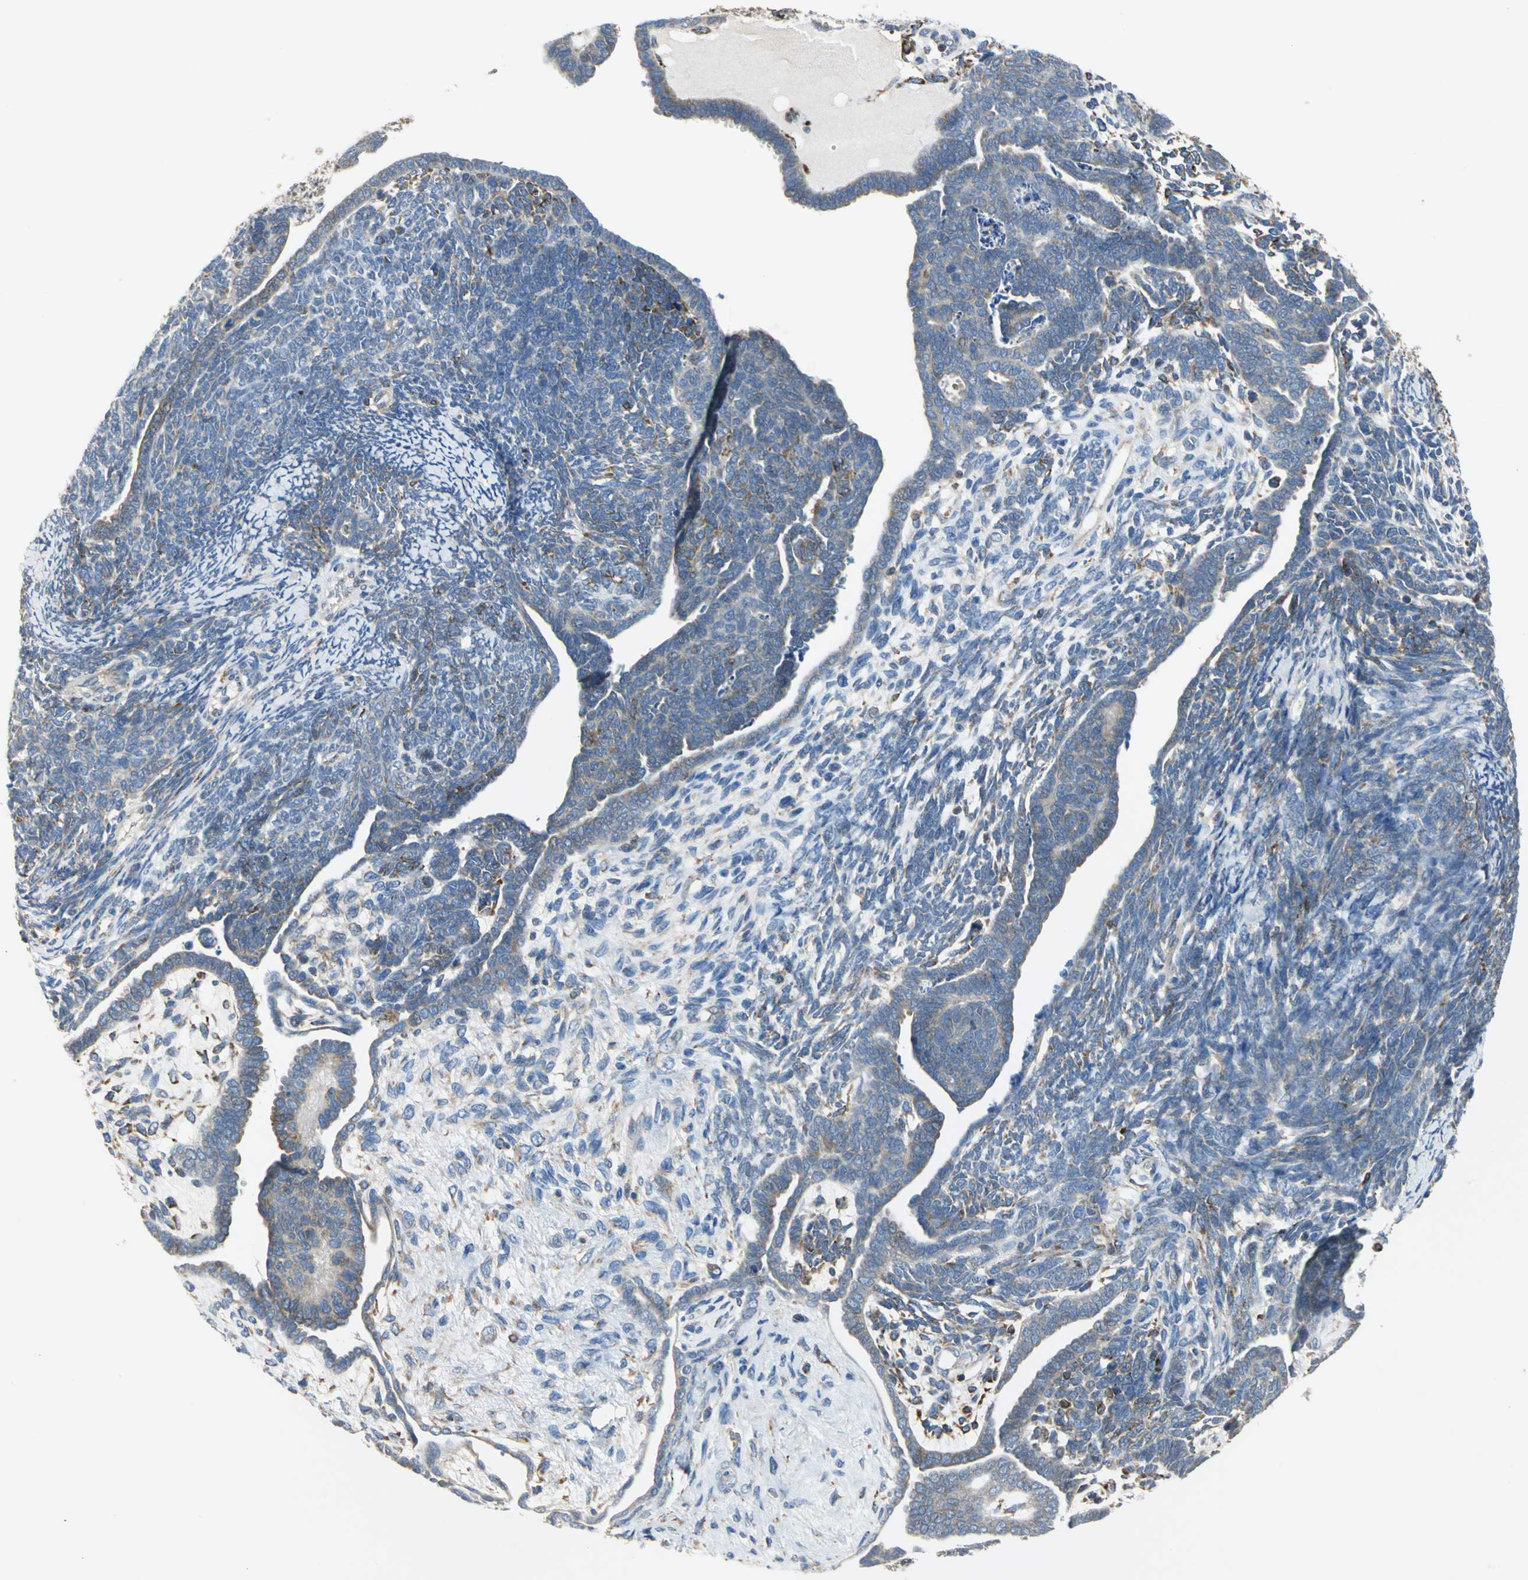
{"staining": {"intensity": "weak", "quantity": "<25%", "location": "cytoplasmic/membranous"}, "tissue": "endometrial cancer", "cell_type": "Tumor cells", "image_type": "cancer", "snomed": [{"axis": "morphology", "description": "Neoplasm, malignant, NOS"}, {"axis": "topography", "description": "Endometrium"}], "caption": "Protein analysis of malignant neoplasm (endometrial) shows no significant expression in tumor cells. (DAB immunohistochemistry (IHC) visualized using brightfield microscopy, high magnification).", "gene": "SDF2L1", "patient": {"sex": "female", "age": 74}}